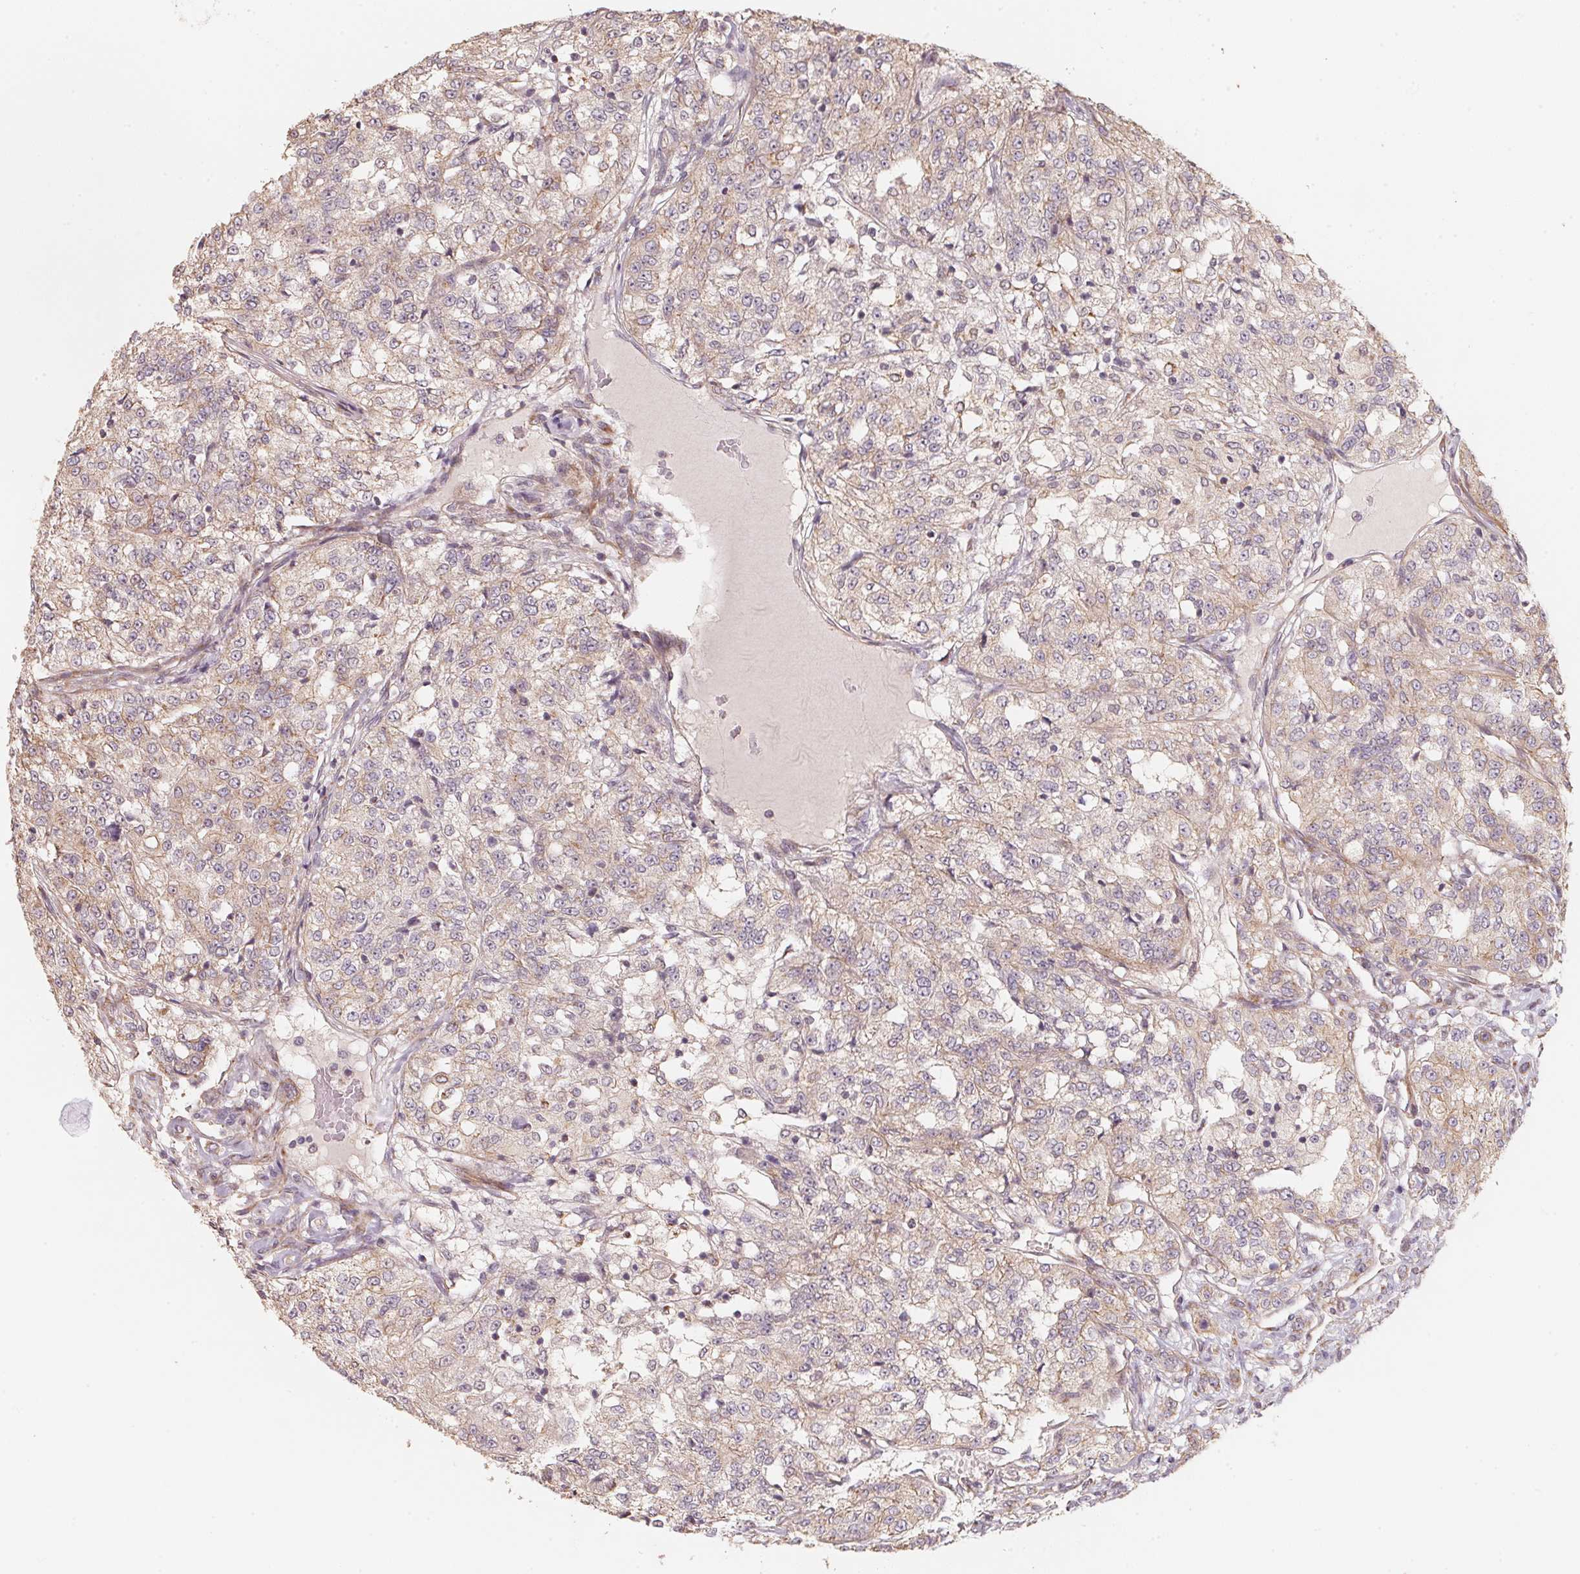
{"staining": {"intensity": "weak", "quantity": ">75%", "location": "cytoplasmic/membranous"}, "tissue": "renal cancer", "cell_type": "Tumor cells", "image_type": "cancer", "snomed": [{"axis": "morphology", "description": "Adenocarcinoma, NOS"}, {"axis": "topography", "description": "Kidney"}], "caption": "Renal adenocarcinoma was stained to show a protein in brown. There is low levels of weak cytoplasmic/membranous positivity in approximately >75% of tumor cells.", "gene": "TSPAN12", "patient": {"sex": "female", "age": 63}}